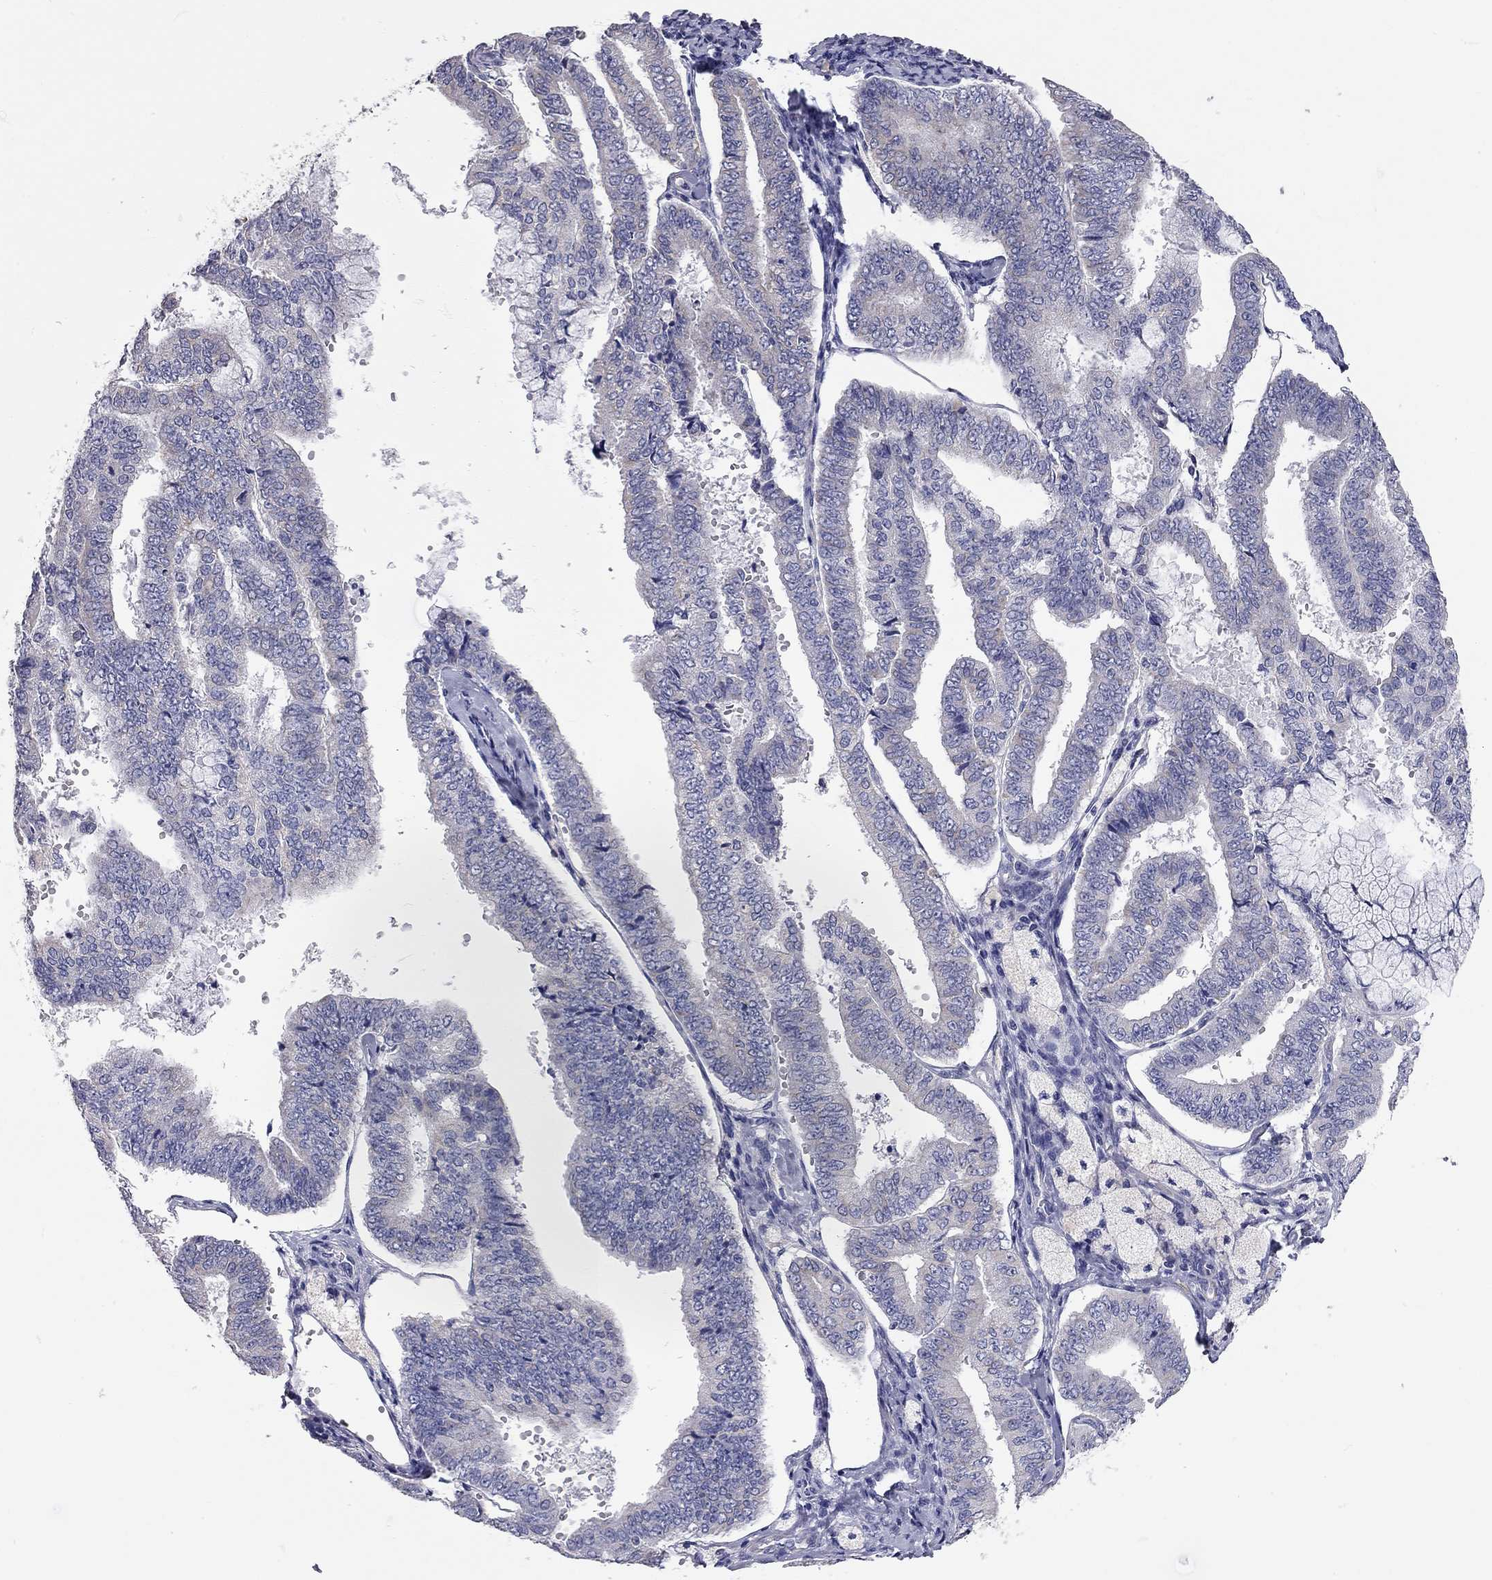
{"staining": {"intensity": "negative", "quantity": "none", "location": "none"}, "tissue": "endometrial cancer", "cell_type": "Tumor cells", "image_type": "cancer", "snomed": [{"axis": "morphology", "description": "Adenocarcinoma, NOS"}, {"axis": "topography", "description": "Endometrium"}], "caption": "Tumor cells are negative for protein expression in human adenocarcinoma (endometrial).", "gene": "C10orf90", "patient": {"sex": "female", "age": 63}}